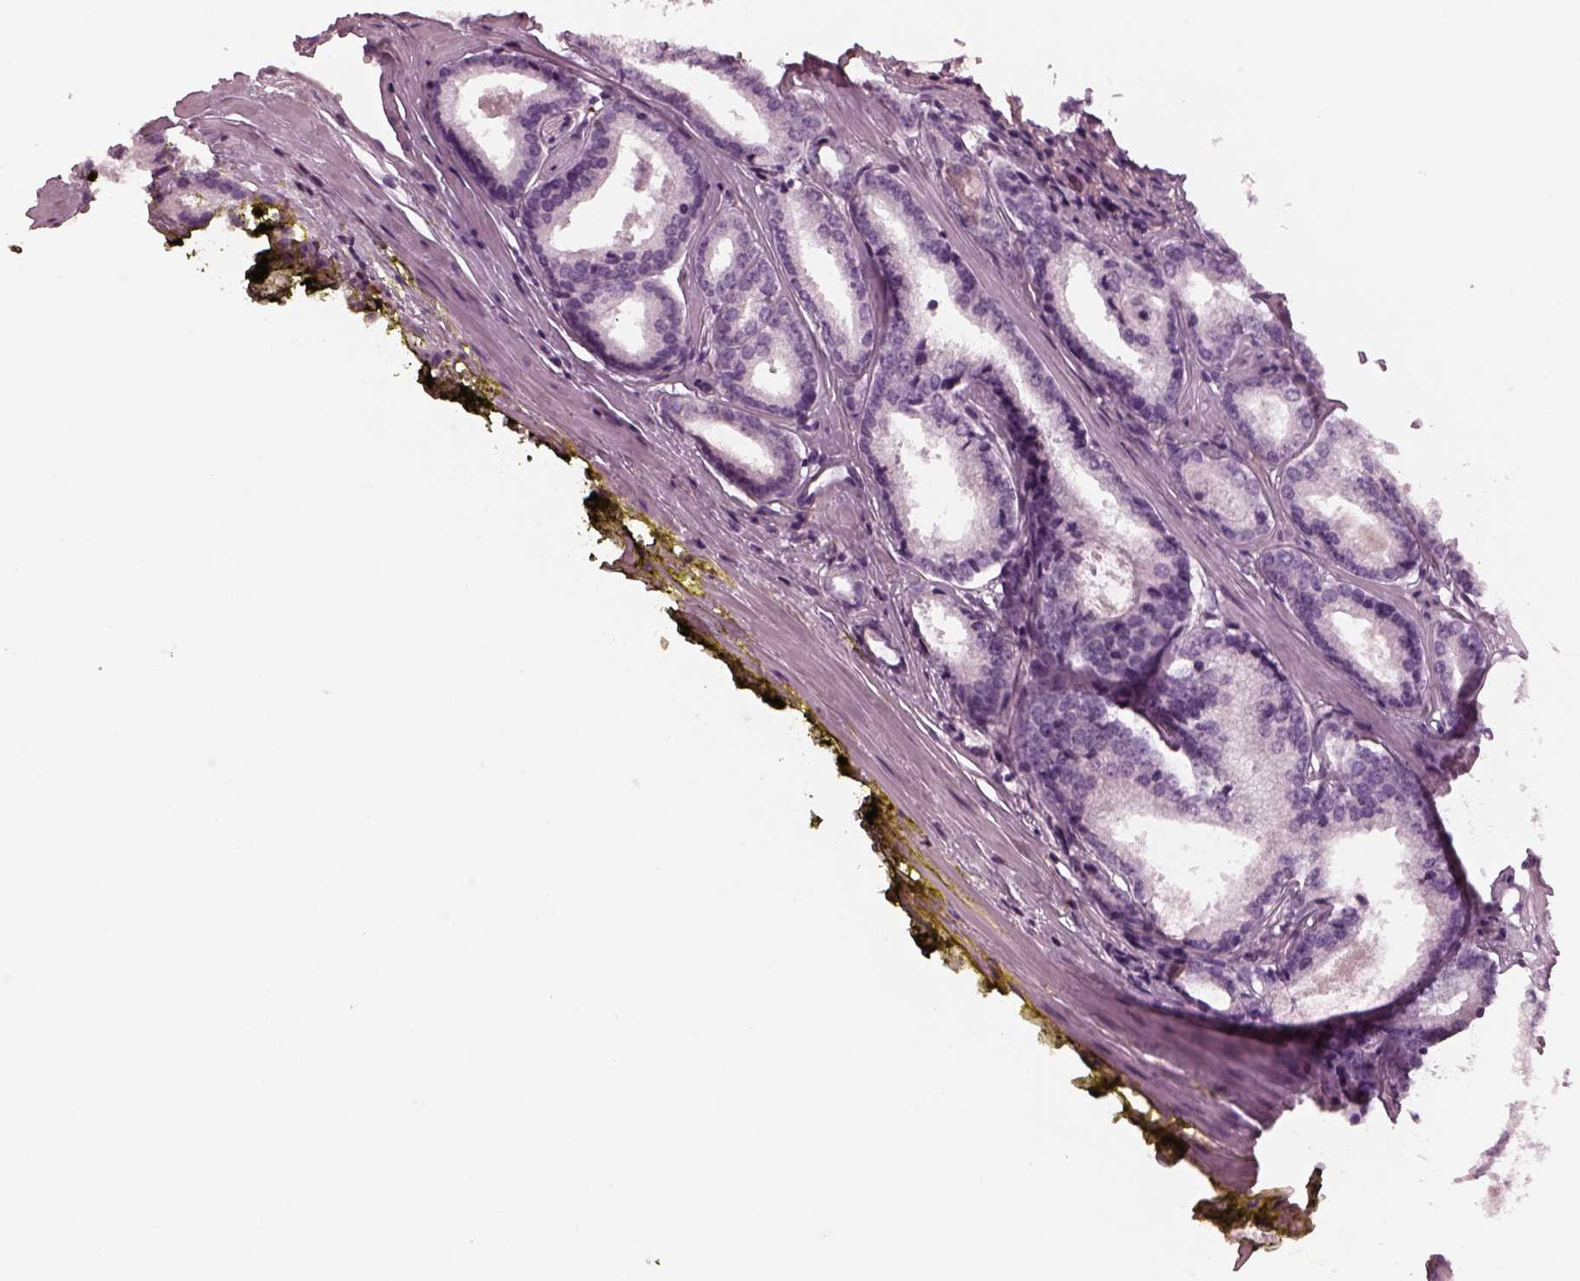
{"staining": {"intensity": "negative", "quantity": "none", "location": "none"}, "tissue": "prostate cancer", "cell_type": "Tumor cells", "image_type": "cancer", "snomed": [{"axis": "morphology", "description": "Adenocarcinoma, Low grade"}, {"axis": "topography", "description": "Prostate"}], "caption": "A micrograph of human prostate adenocarcinoma (low-grade) is negative for staining in tumor cells.", "gene": "CGA", "patient": {"sex": "male", "age": 56}}